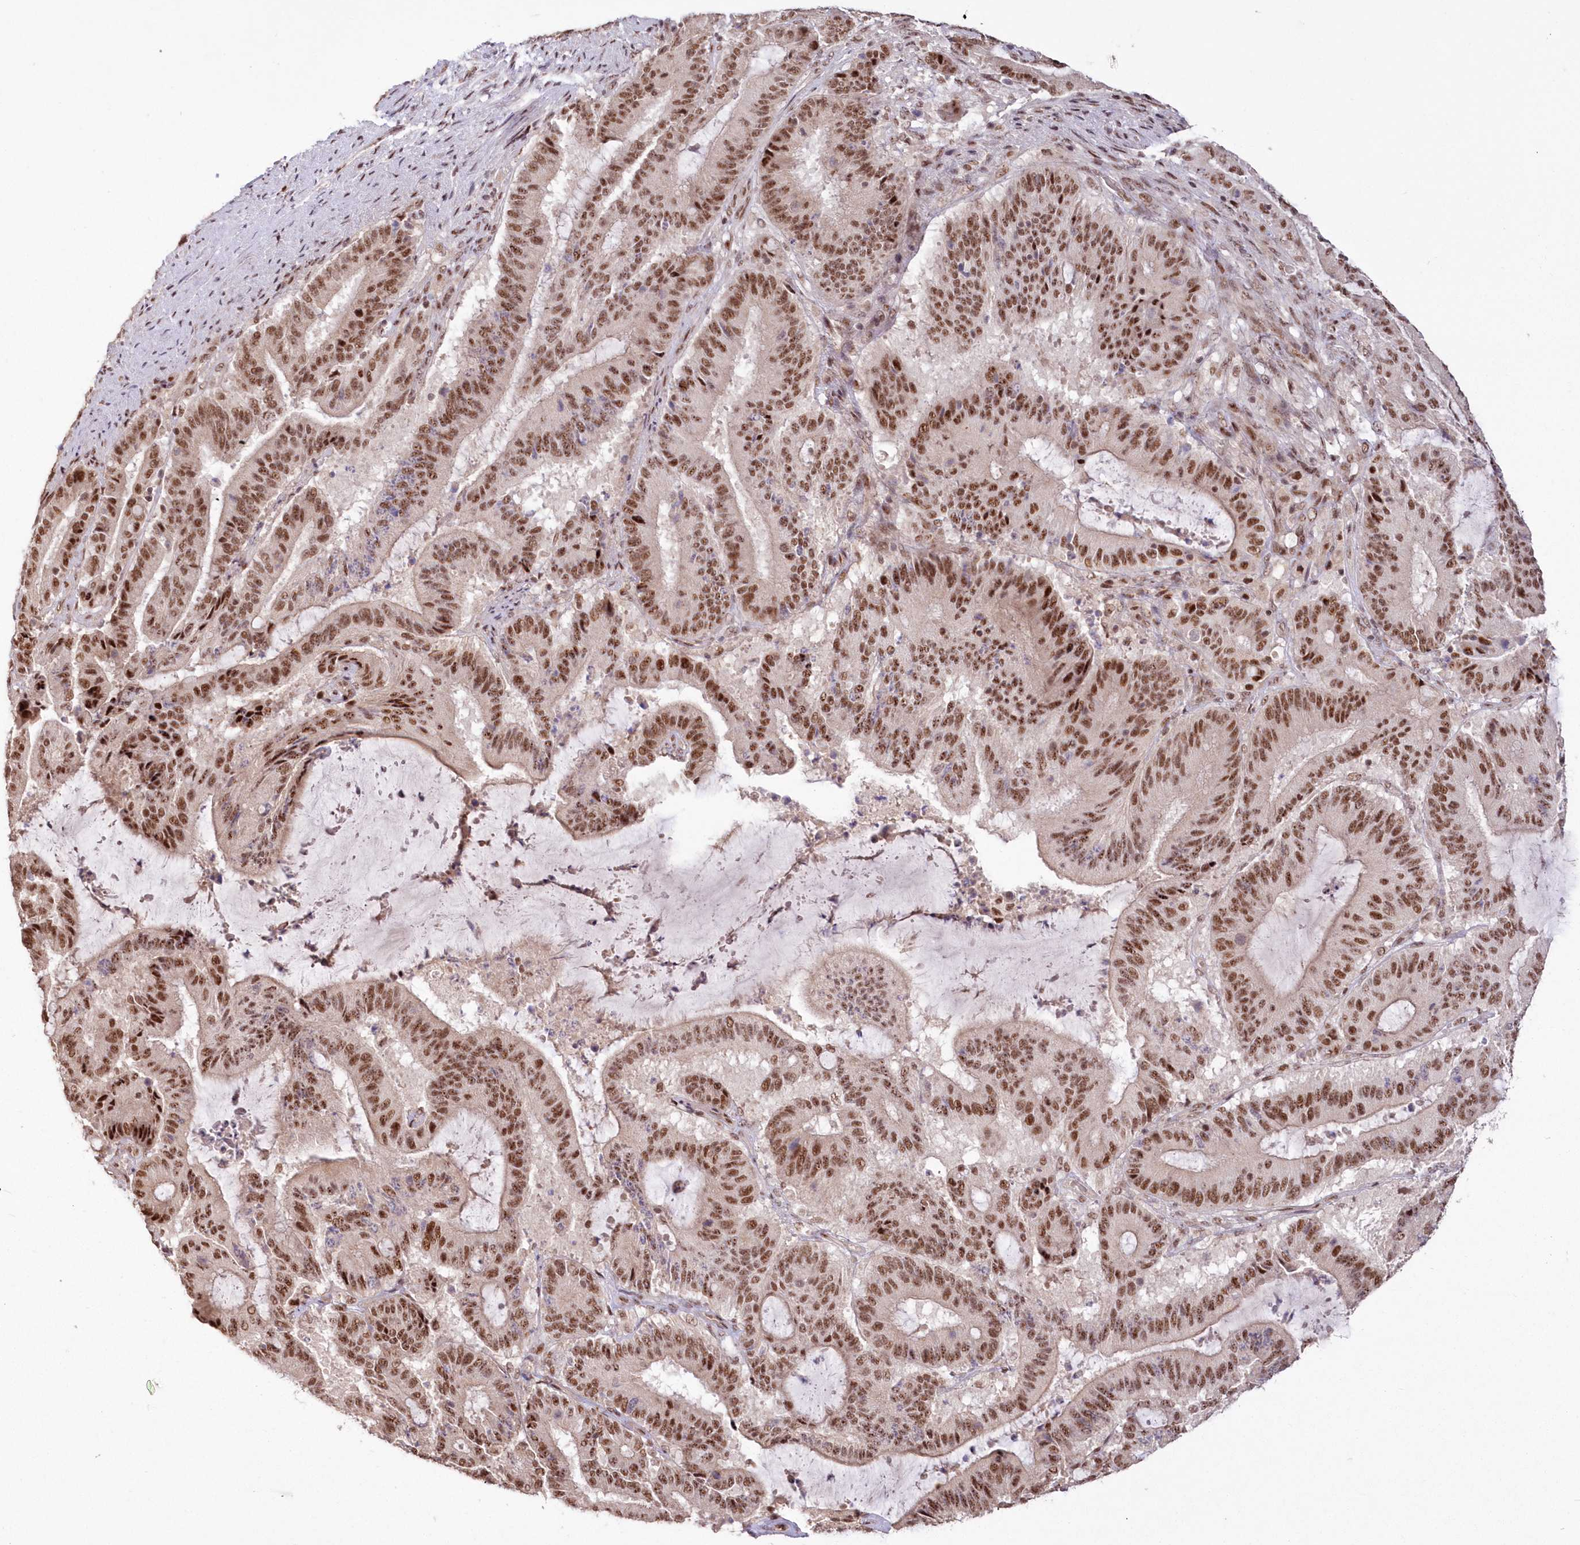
{"staining": {"intensity": "moderate", "quantity": ">75%", "location": "nuclear"}, "tissue": "liver cancer", "cell_type": "Tumor cells", "image_type": "cancer", "snomed": [{"axis": "morphology", "description": "Normal tissue, NOS"}, {"axis": "morphology", "description": "Cholangiocarcinoma"}, {"axis": "topography", "description": "Liver"}, {"axis": "topography", "description": "Peripheral nerve tissue"}], "caption": "This image exhibits immunohistochemistry staining of human liver cancer (cholangiocarcinoma), with medium moderate nuclear staining in approximately >75% of tumor cells.", "gene": "WBP1L", "patient": {"sex": "female", "age": 73}}